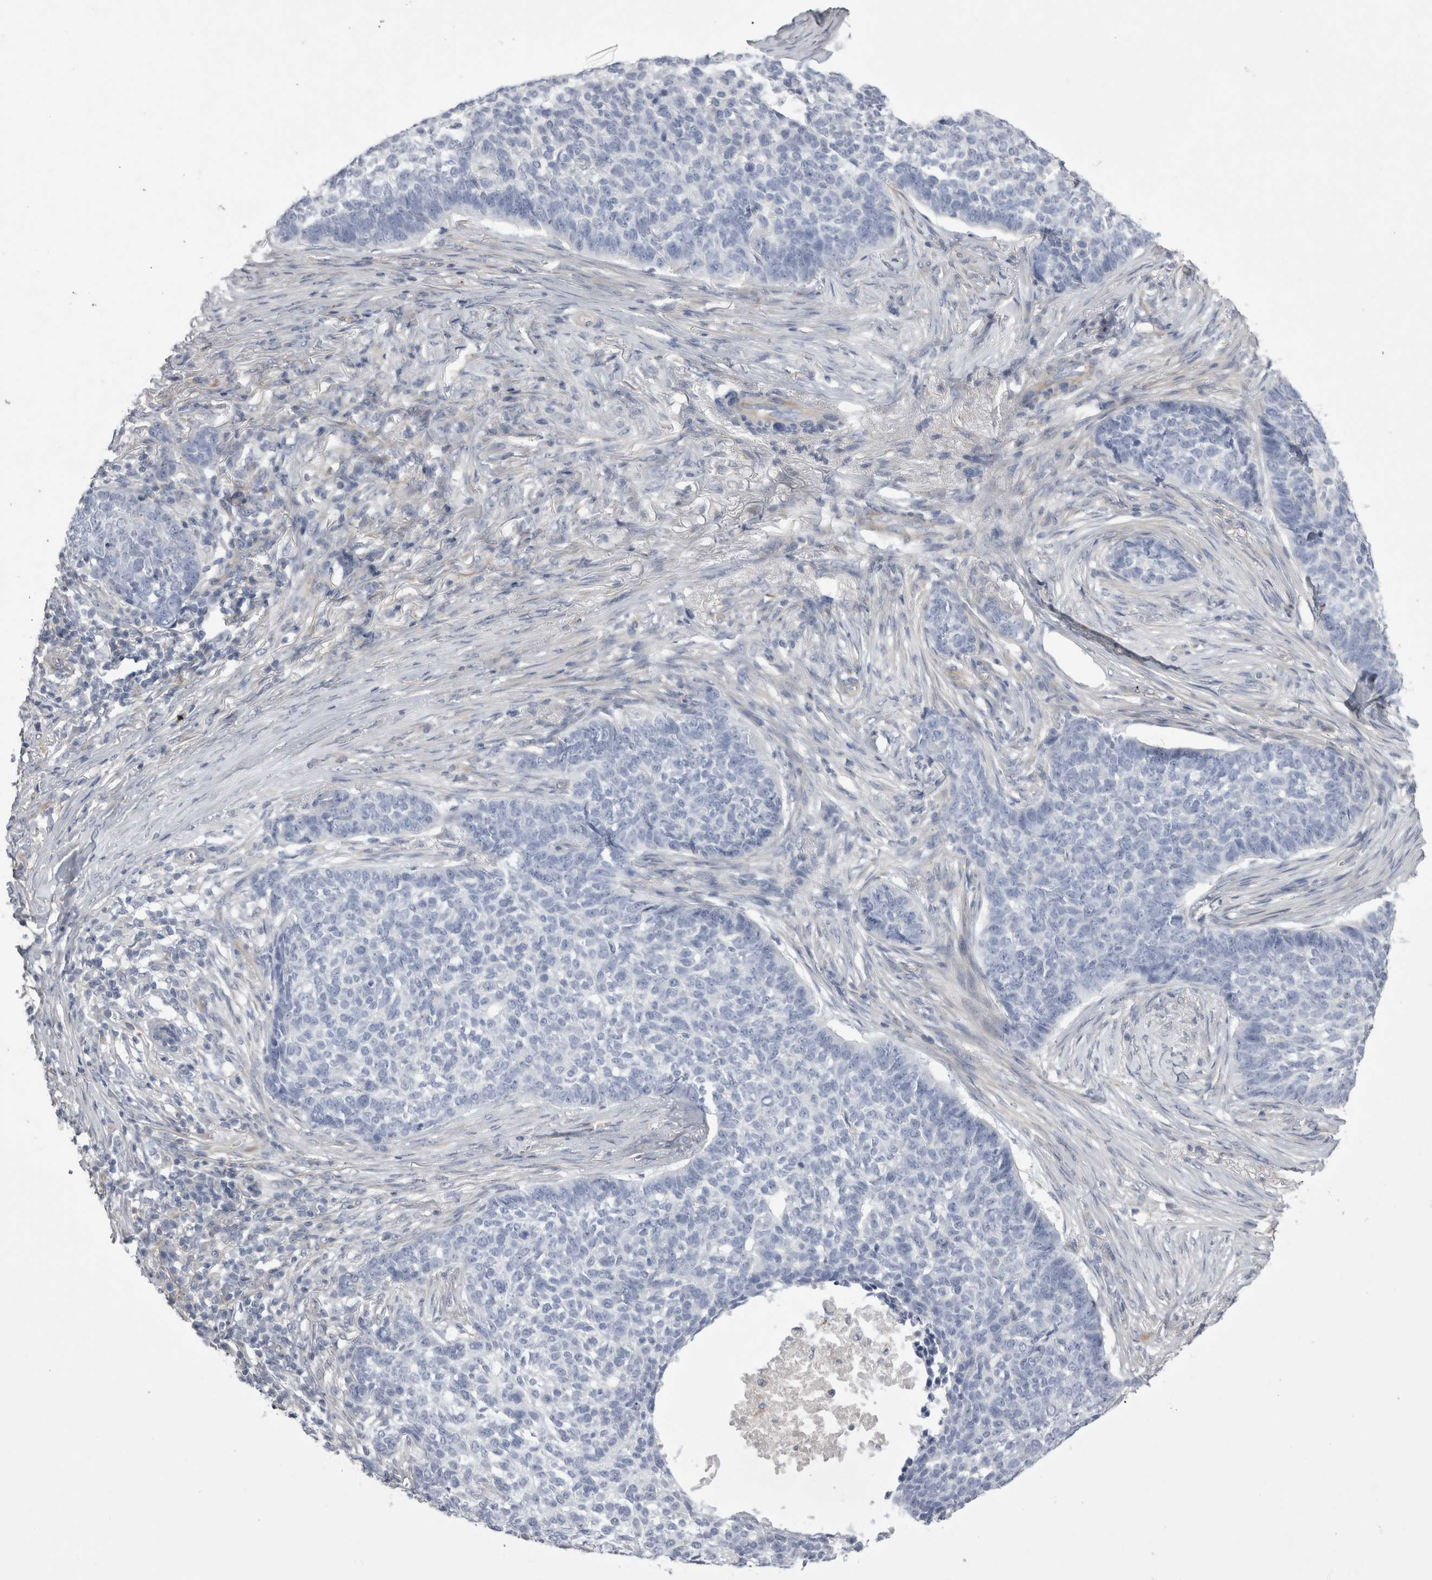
{"staining": {"intensity": "negative", "quantity": "none", "location": "none"}, "tissue": "skin cancer", "cell_type": "Tumor cells", "image_type": "cancer", "snomed": [{"axis": "morphology", "description": "Basal cell carcinoma"}, {"axis": "topography", "description": "Skin"}], "caption": "The micrograph demonstrates no staining of tumor cells in skin basal cell carcinoma.", "gene": "STRADB", "patient": {"sex": "male", "age": 85}}